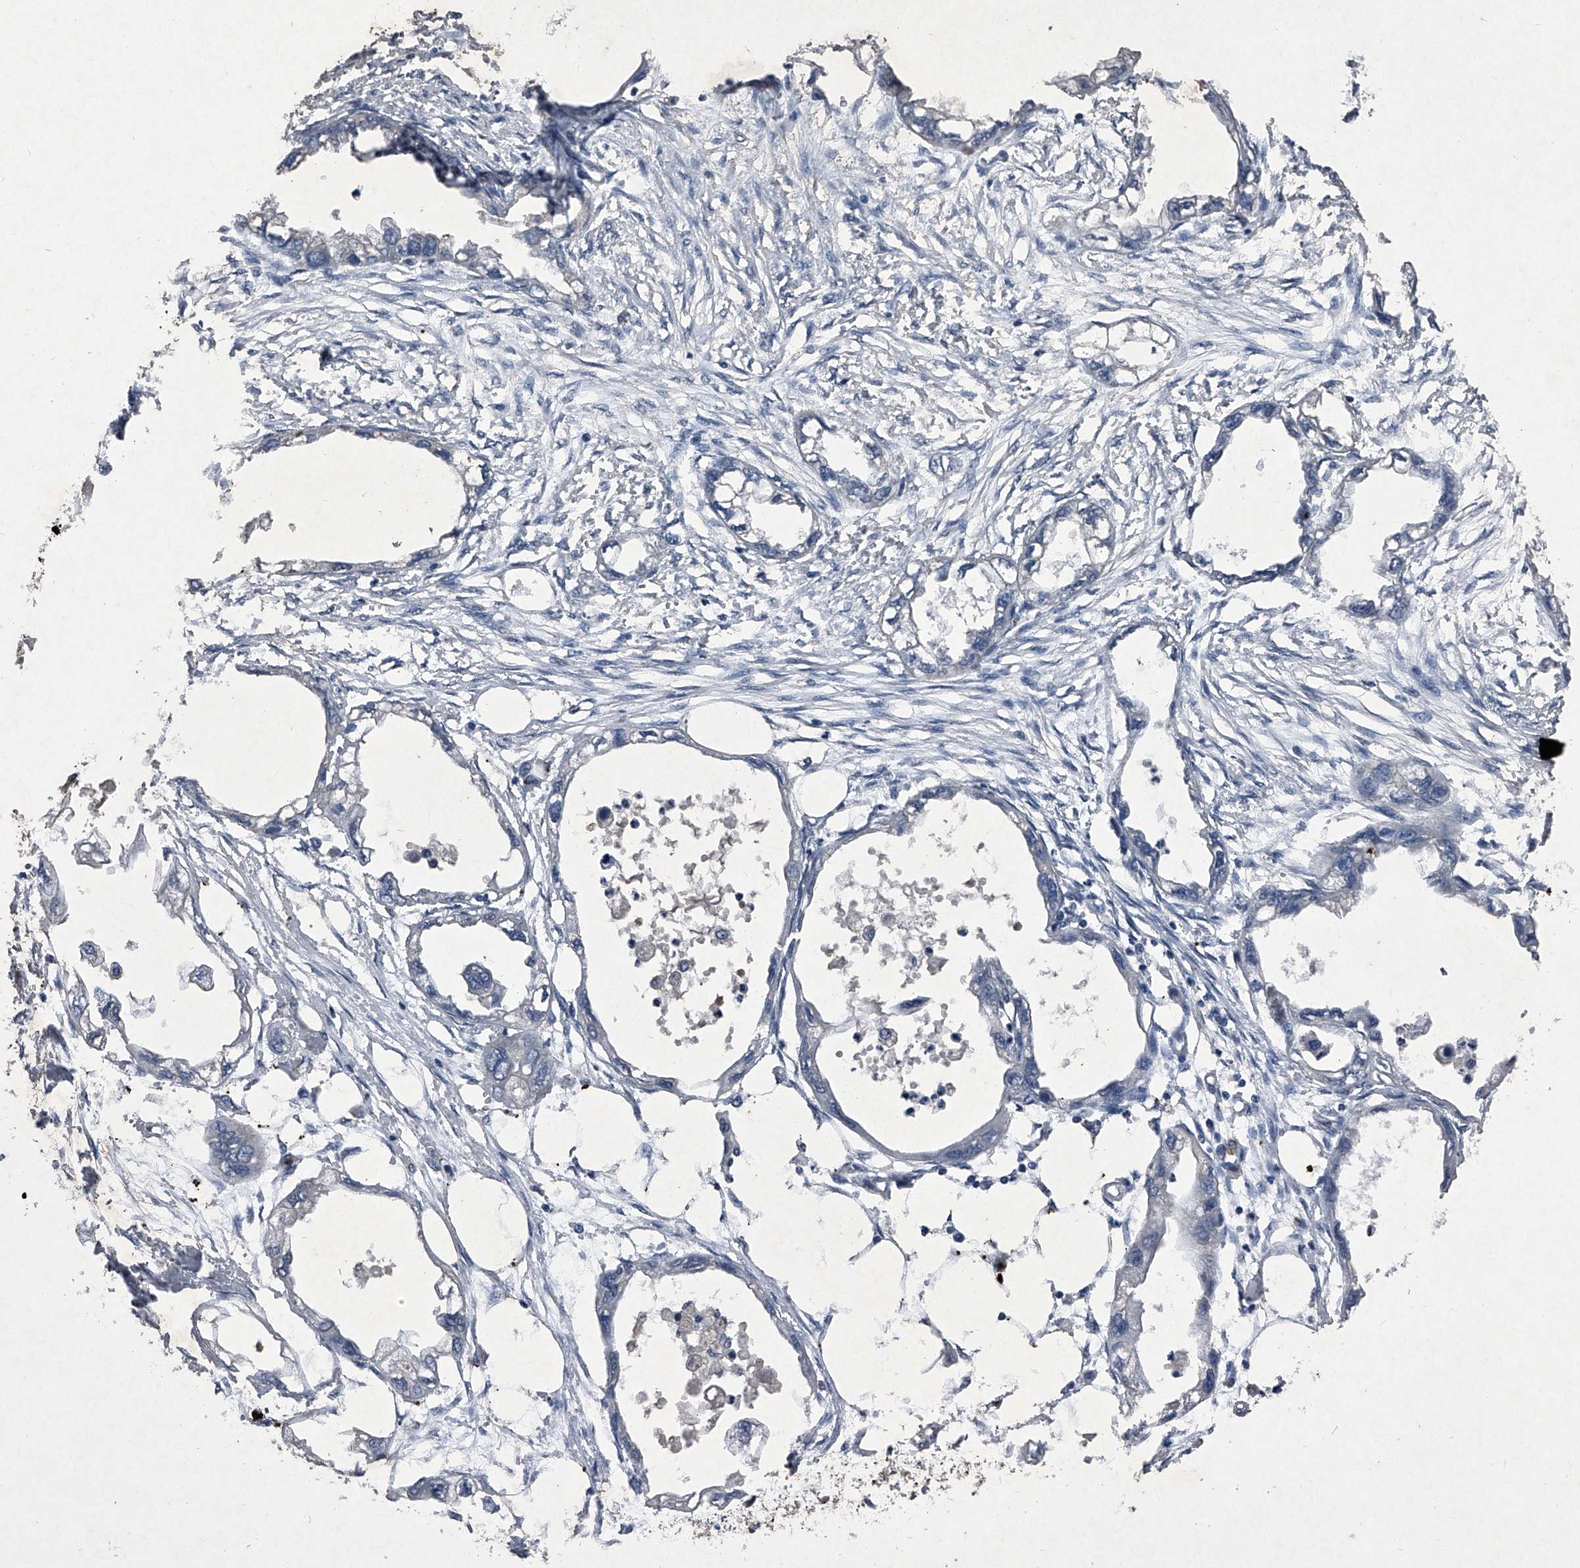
{"staining": {"intensity": "negative", "quantity": "none", "location": "none"}, "tissue": "endometrial cancer", "cell_type": "Tumor cells", "image_type": "cancer", "snomed": [{"axis": "morphology", "description": "Adenocarcinoma, NOS"}, {"axis": "morphology", "description": "Adenocarcinoma, metastatic, NOS"}, {"axis": "topography", "description": "Adipose tissue"}, {"axis": "topography", "description": "Endometrium"}], "caption": "A photomicrograph of endometrial cancer stained for a protein demonstrates no brown staining in tumor cells.", "gene": "MAPKAP1", "patient": {"sex": "female", "age": 67}}